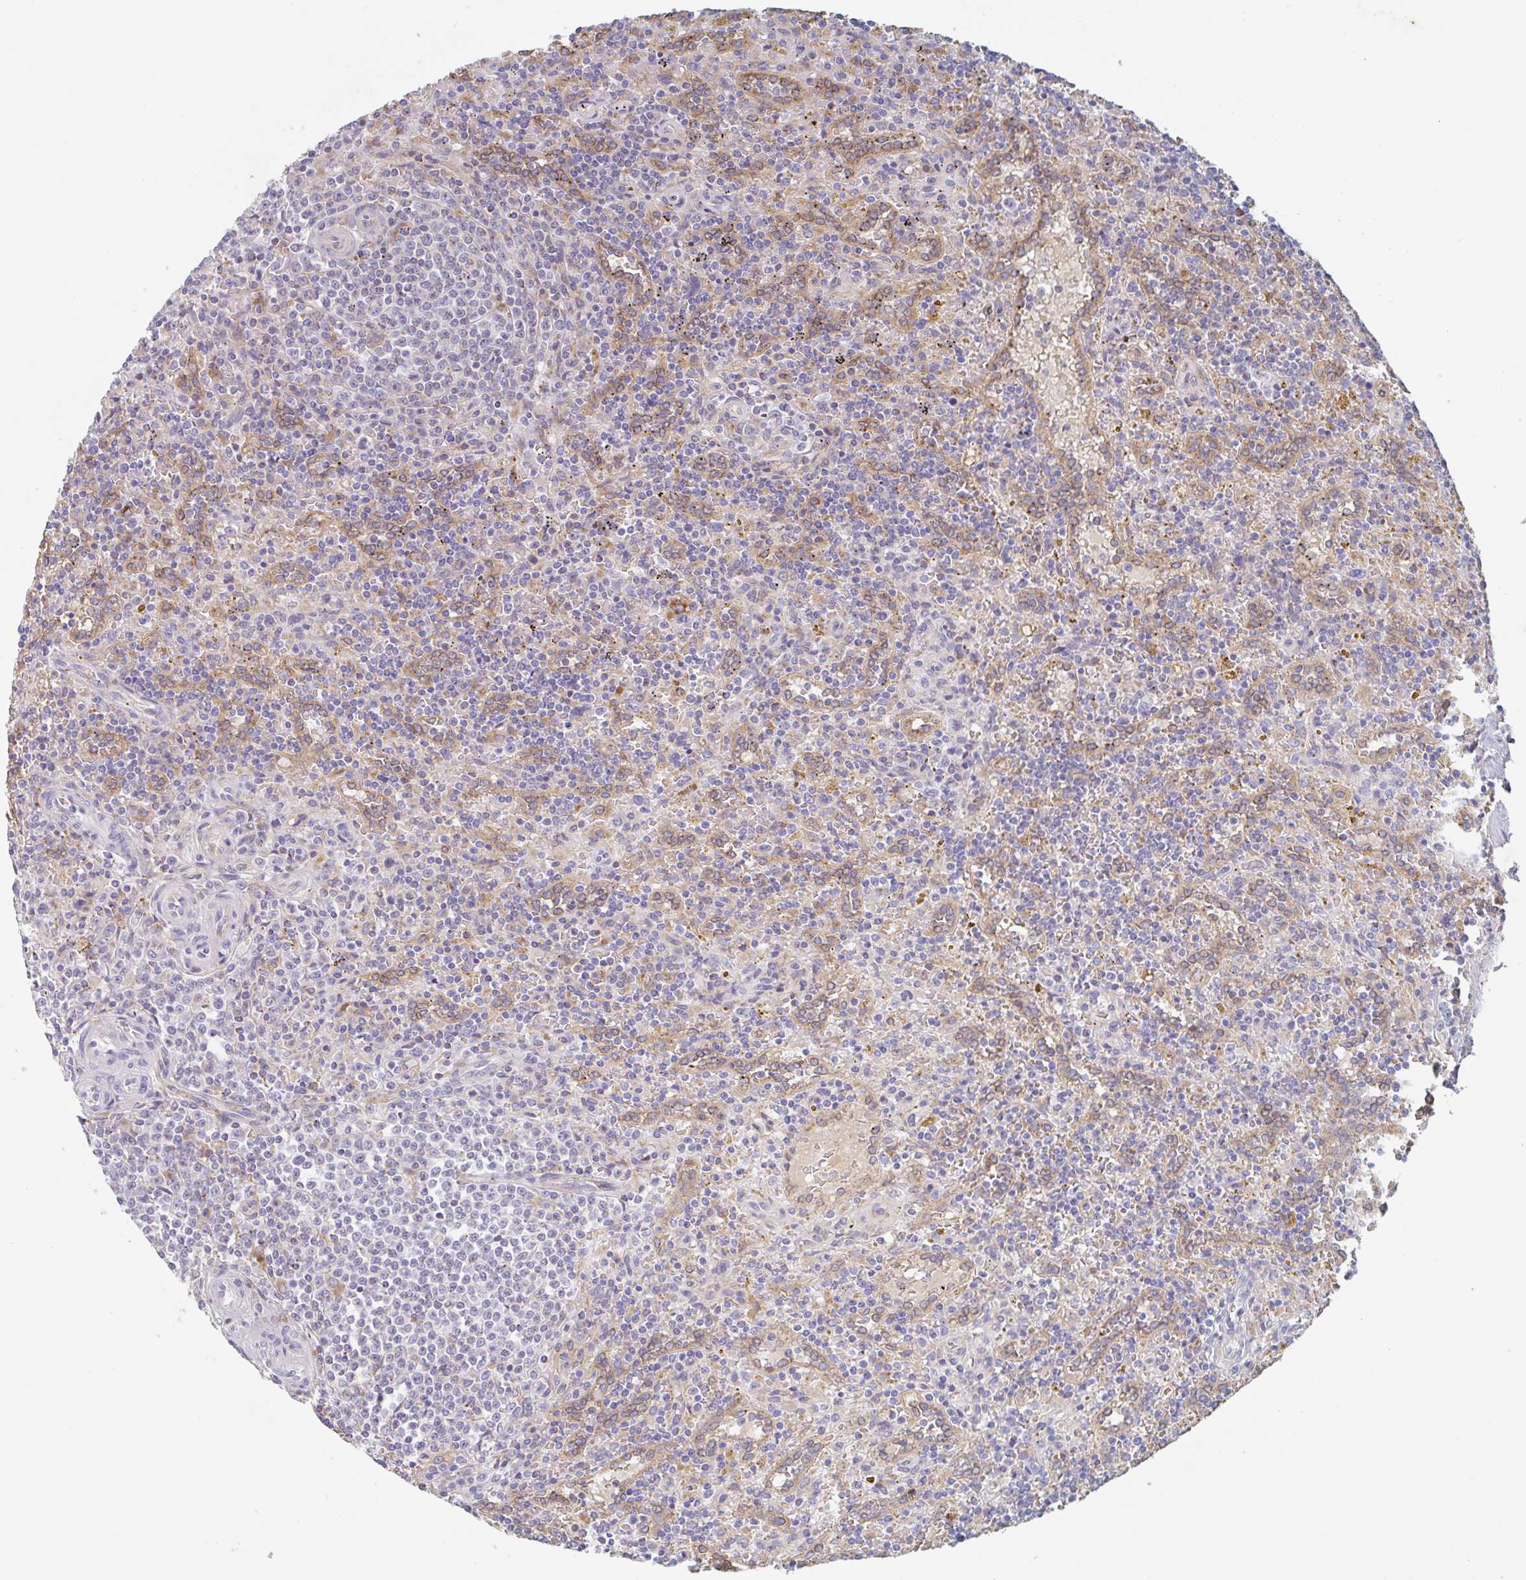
{"staining": {"intensity": "negative", "quantity": "none", "location": "none"}, "tissue": "lymphoma", "cell_type": "Tumor cells", "image_type": "cancer", "snomed": [{"axis": "morphology", "description": "Malignant lymphoma, non-Hodgkin's type, Low grade"}, {"axis": "topography", "description": "Spleen"}], "caption": "Immunohistochemistry of malignant lymphoma, non-Hodgkin's type (low-grade) shows no positivity in tumor cells.", "gene": "MANBA", "patient": {"sex": "male", "age": 67}}